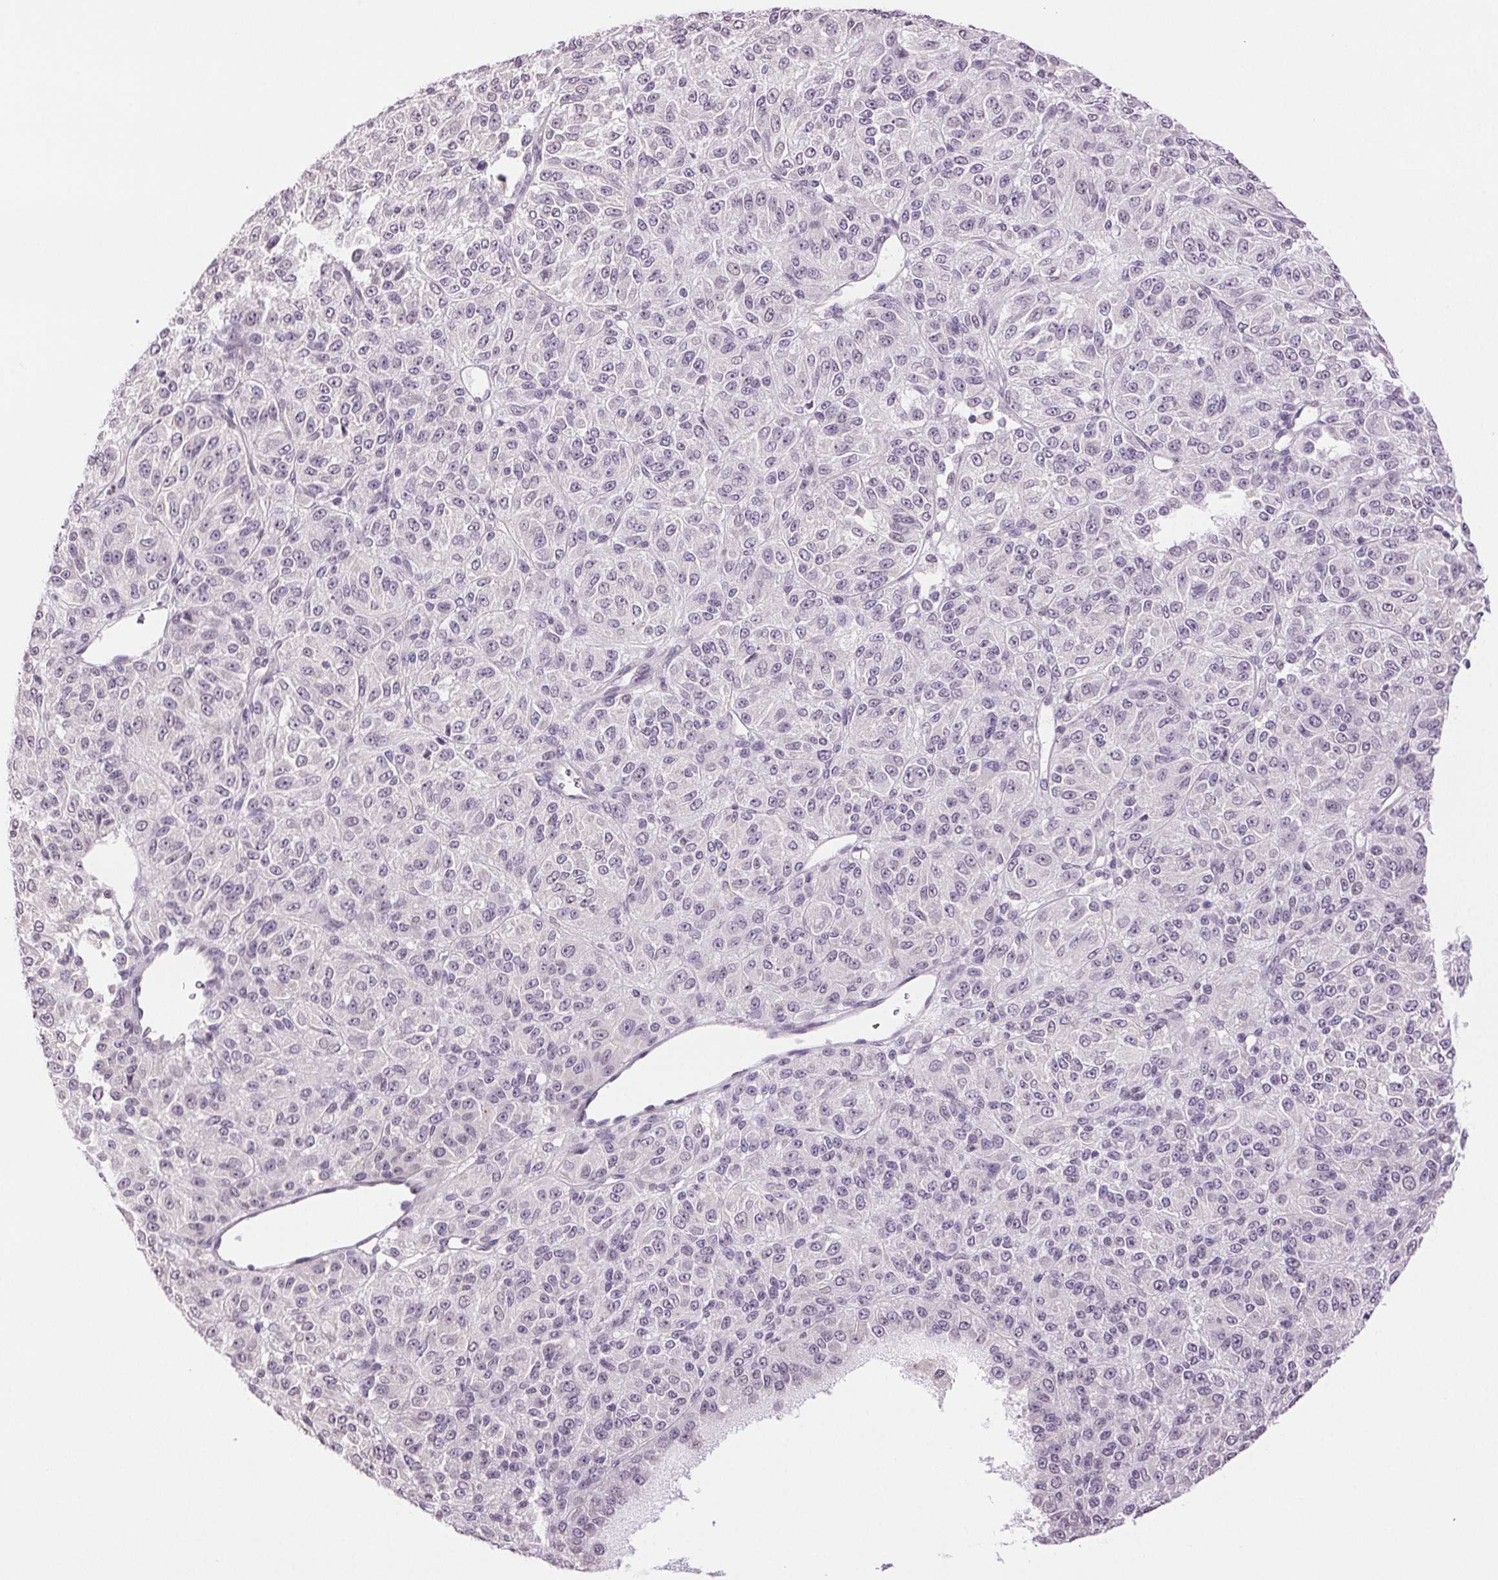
{"staining": {"intensity": "negative", "quantity": "none", "location": "none"}, "tissue": "melanoma", "cell_type": "Tumor cells", "image_type": "cancer", "snomed": [{"axis": "morphology", "description": "Malignant melanoma, Metastatic site"}, {"axis": "topography", "description": "Brain"}], "caption": "Tumor cells are negative for brown protein staining in malignant melanoma (metastatic site).", "gene": "TNNT3", "patient": {"sex": "female", "age": 56}}